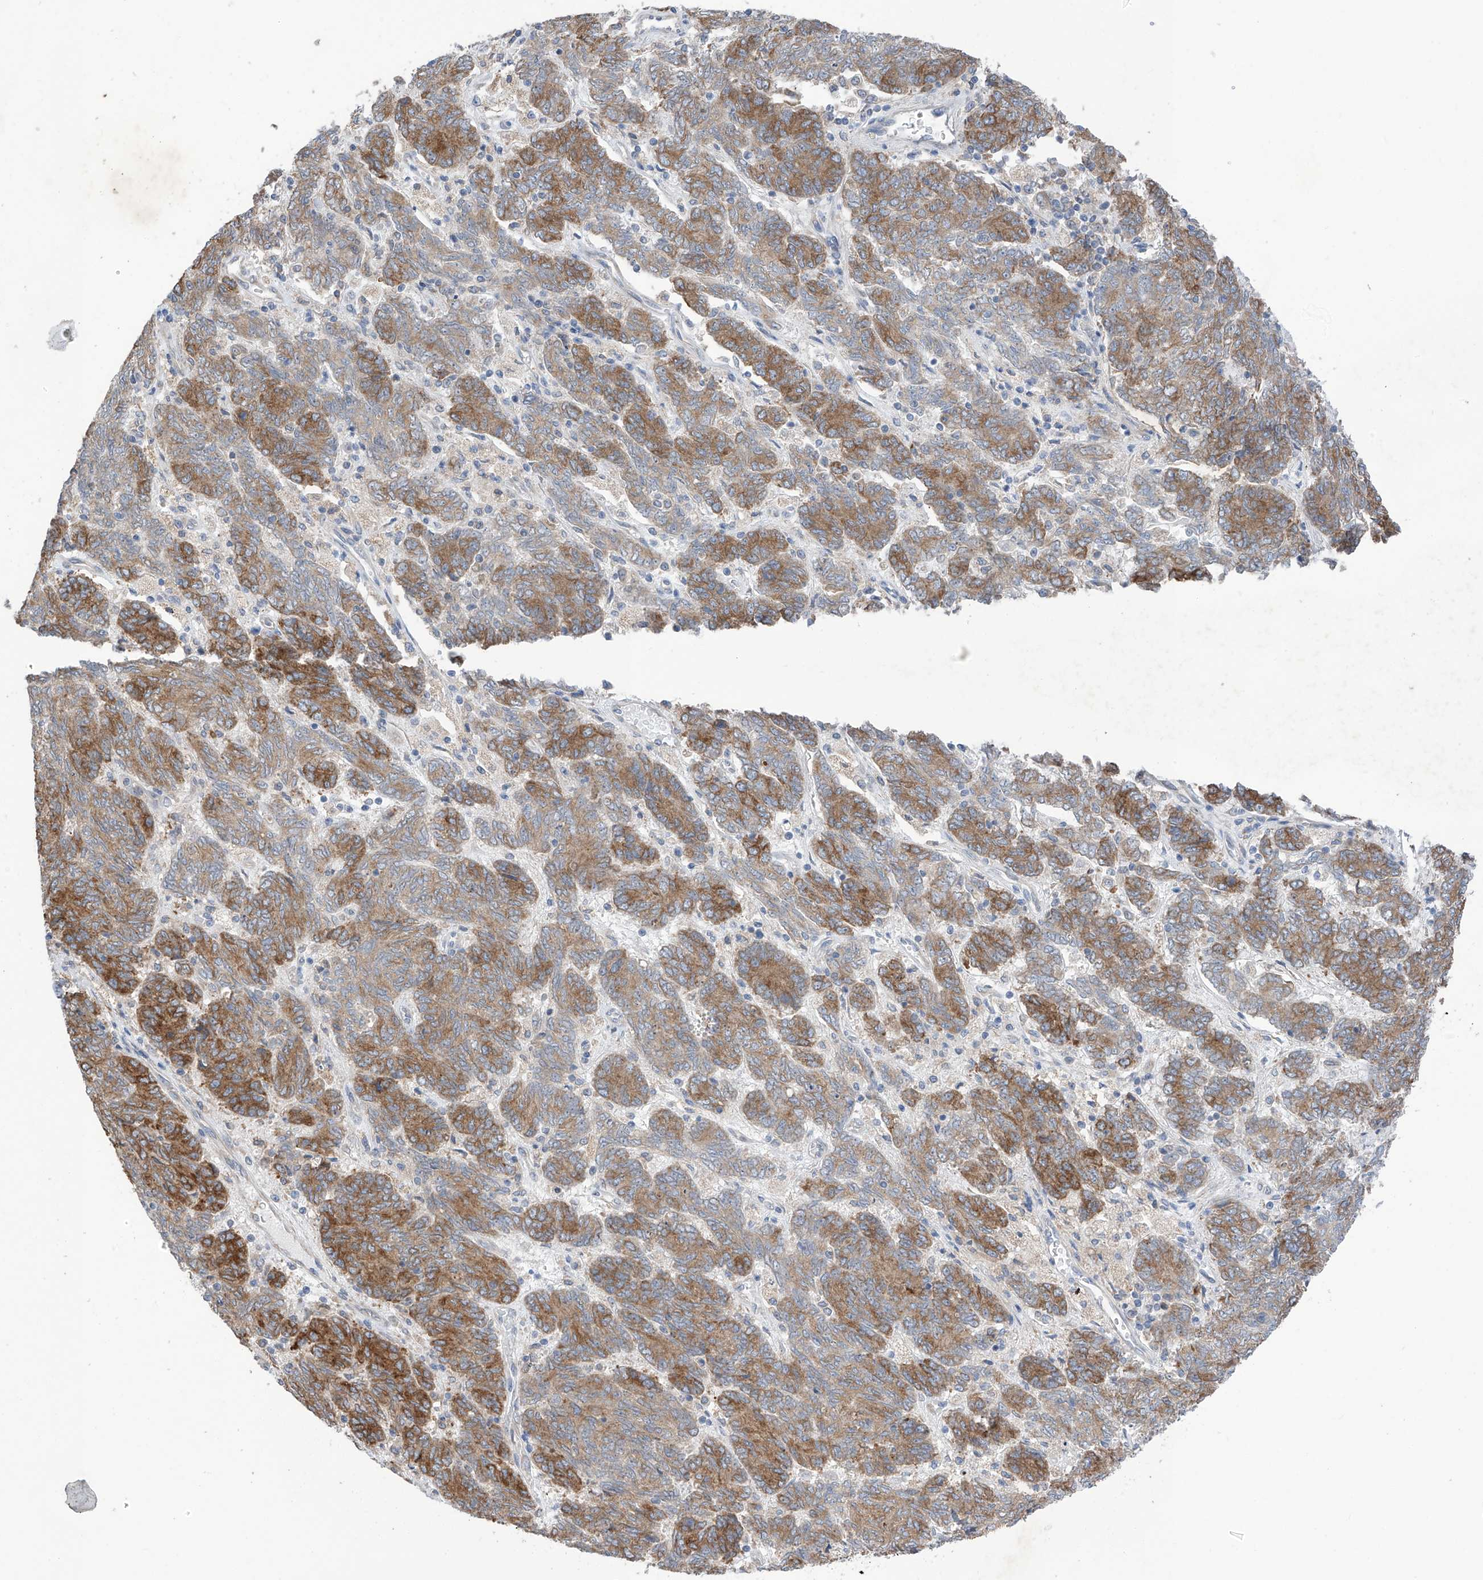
{"staining": {"intensity": "moderate", "quantity": ">75%", "location": "cytoplasmic/membranous"}, "tissue": "endometrial cancer", "cell_type": "Tumor cells", "image_type": "cancer", "snomed": [{"axis": "morphology", "description": "Adenocarcinoma, NOS"}, {"axis": "topography", "description": "Endometrium"}], "caption": "Immunohistochemistry image of neoplastic tissue: endometrial adenocarcinoma stained using immunohistochemistry (IHC) demonstrates medium levels of moderate protein expression localized specifically in the cytoplasmic/membranous of tumor cells, appearing as a cytoplasmic/membranous brown color.", "gene": "REC8", "patient": {"sex": "female", "age": 80}}